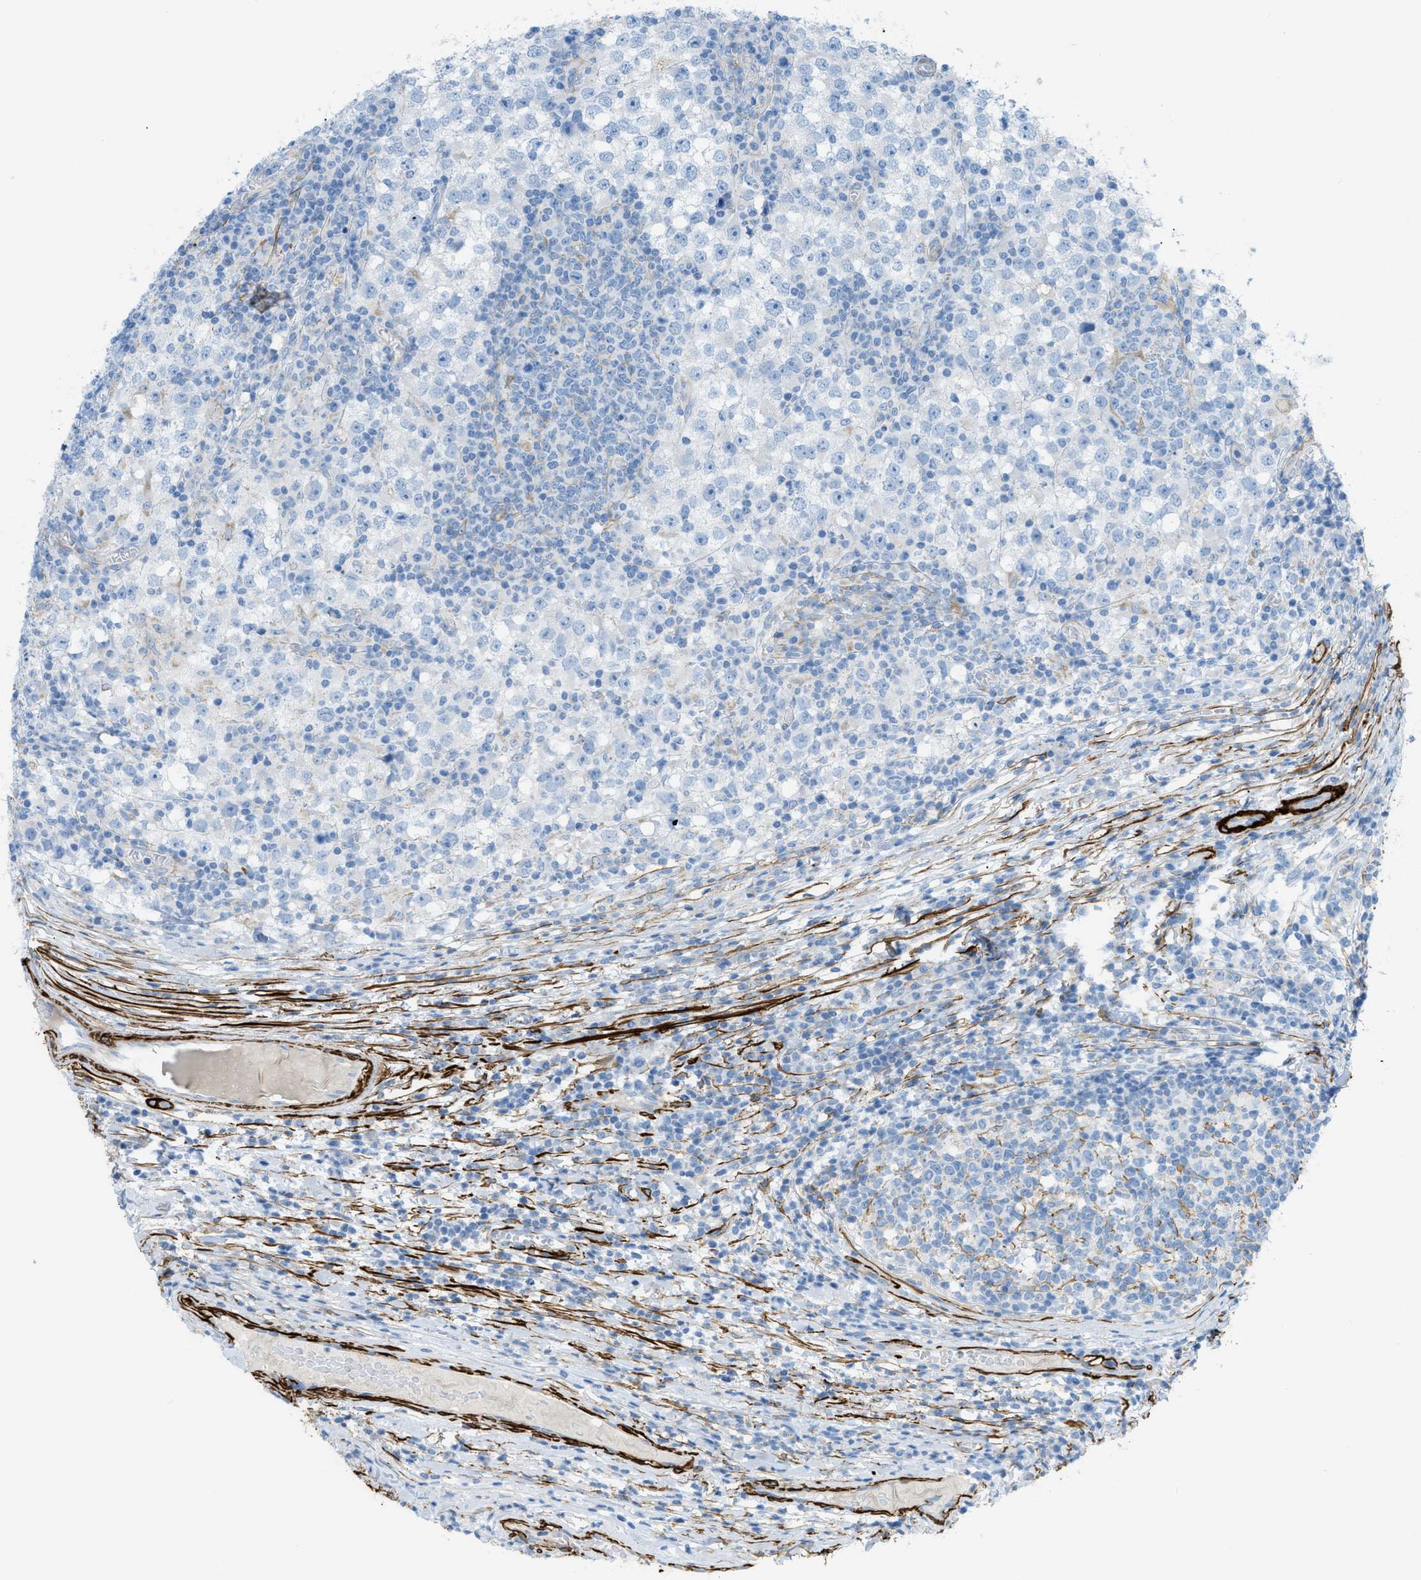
{"staining": {"intensity": "negative", "quantity": "none", "location": "none"}, "tissue": "testis cancer", "cell_type": "Tumor cells", "image_type": "cancer", "snomed": [{"axis": "morphology", "description": "Seminoma, NOS"}, {"axis": "topography", "description": "Testis"}], "caption": "IHC photomicrograph of human testis cancer stained for a protein (brown), which shows no staining in tumor cells.", "gene": "MYH11", "patient": {"sex": "male", "age": 65}}